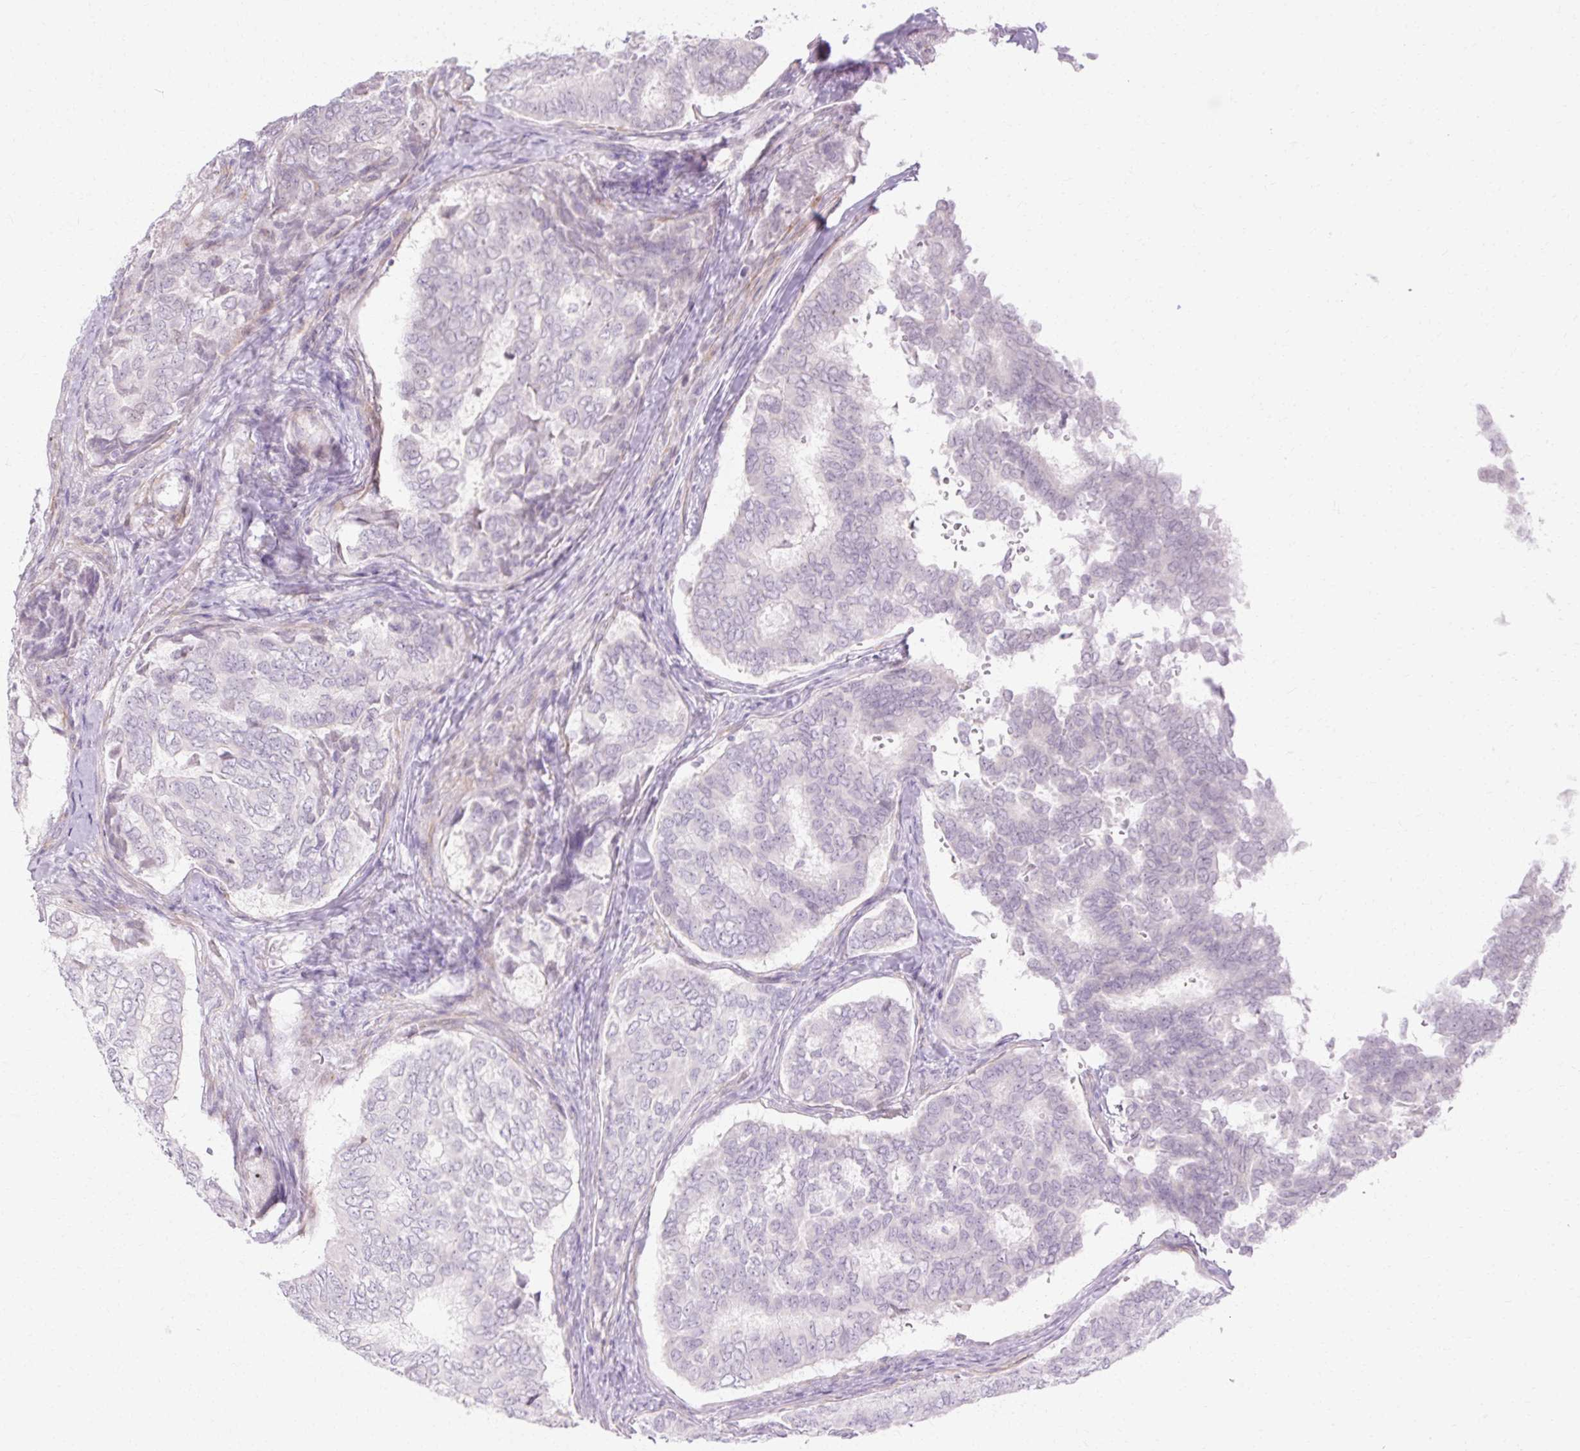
{"staining": {"intensity": "negative", "quantity": "none", "location": "none"}, "tissue": "thyroid cancer", "cell_type": "Tumor cells", "image_type": "cancer", "snomed": [{"axis": "morphology", "description": "Papillary adenocarcinoma, NOS"}, {"axis": "topography", "description": "Thyroid gland"}], "caption": "DAB immunohistochemical staining of human papillary adenocarcinoma (thyroid) displays no significant positivity in tumor cells.", "gene": "C3orf49", "patient": {"sex": "female", "age": 35}}